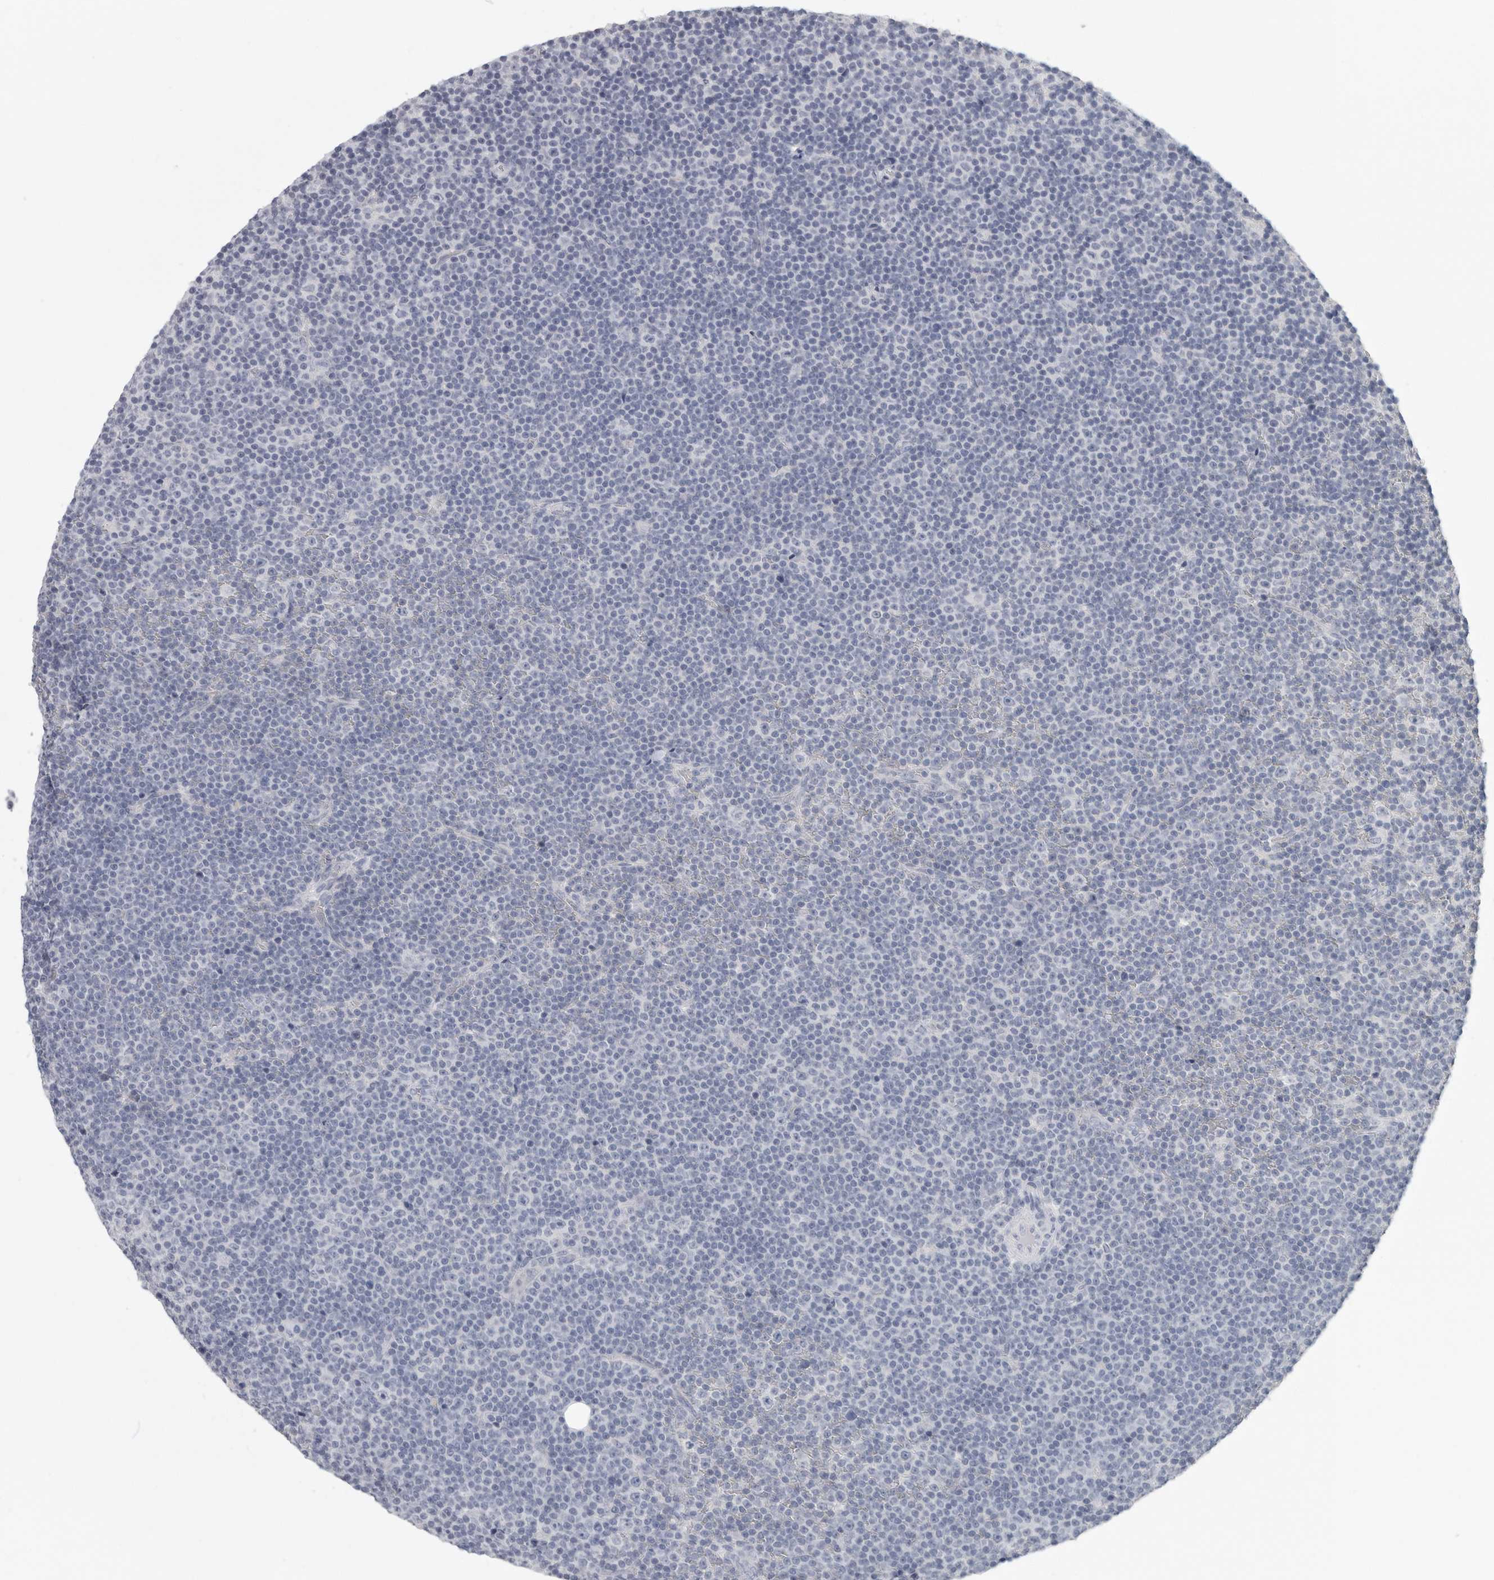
{"staining": {"intensity": "negative", "quantity": "none", "location": "none"}, "tissue": "lymphoma", "cell_type": "Tumor cells", "image_type": "cancer", "snomed": [{"axis": "morphology", "description": "Malignant lymphoma, non-Hodgkin's type, Low grade"}, {"axis": "topography", "description": "Lymph node"}], "caption": "The photomicrograph demonstrates no significant positivity in tumor cells of lymphoma.", "gene": "DNAJC11", "patient": {"sex": "female", "age": 67}}